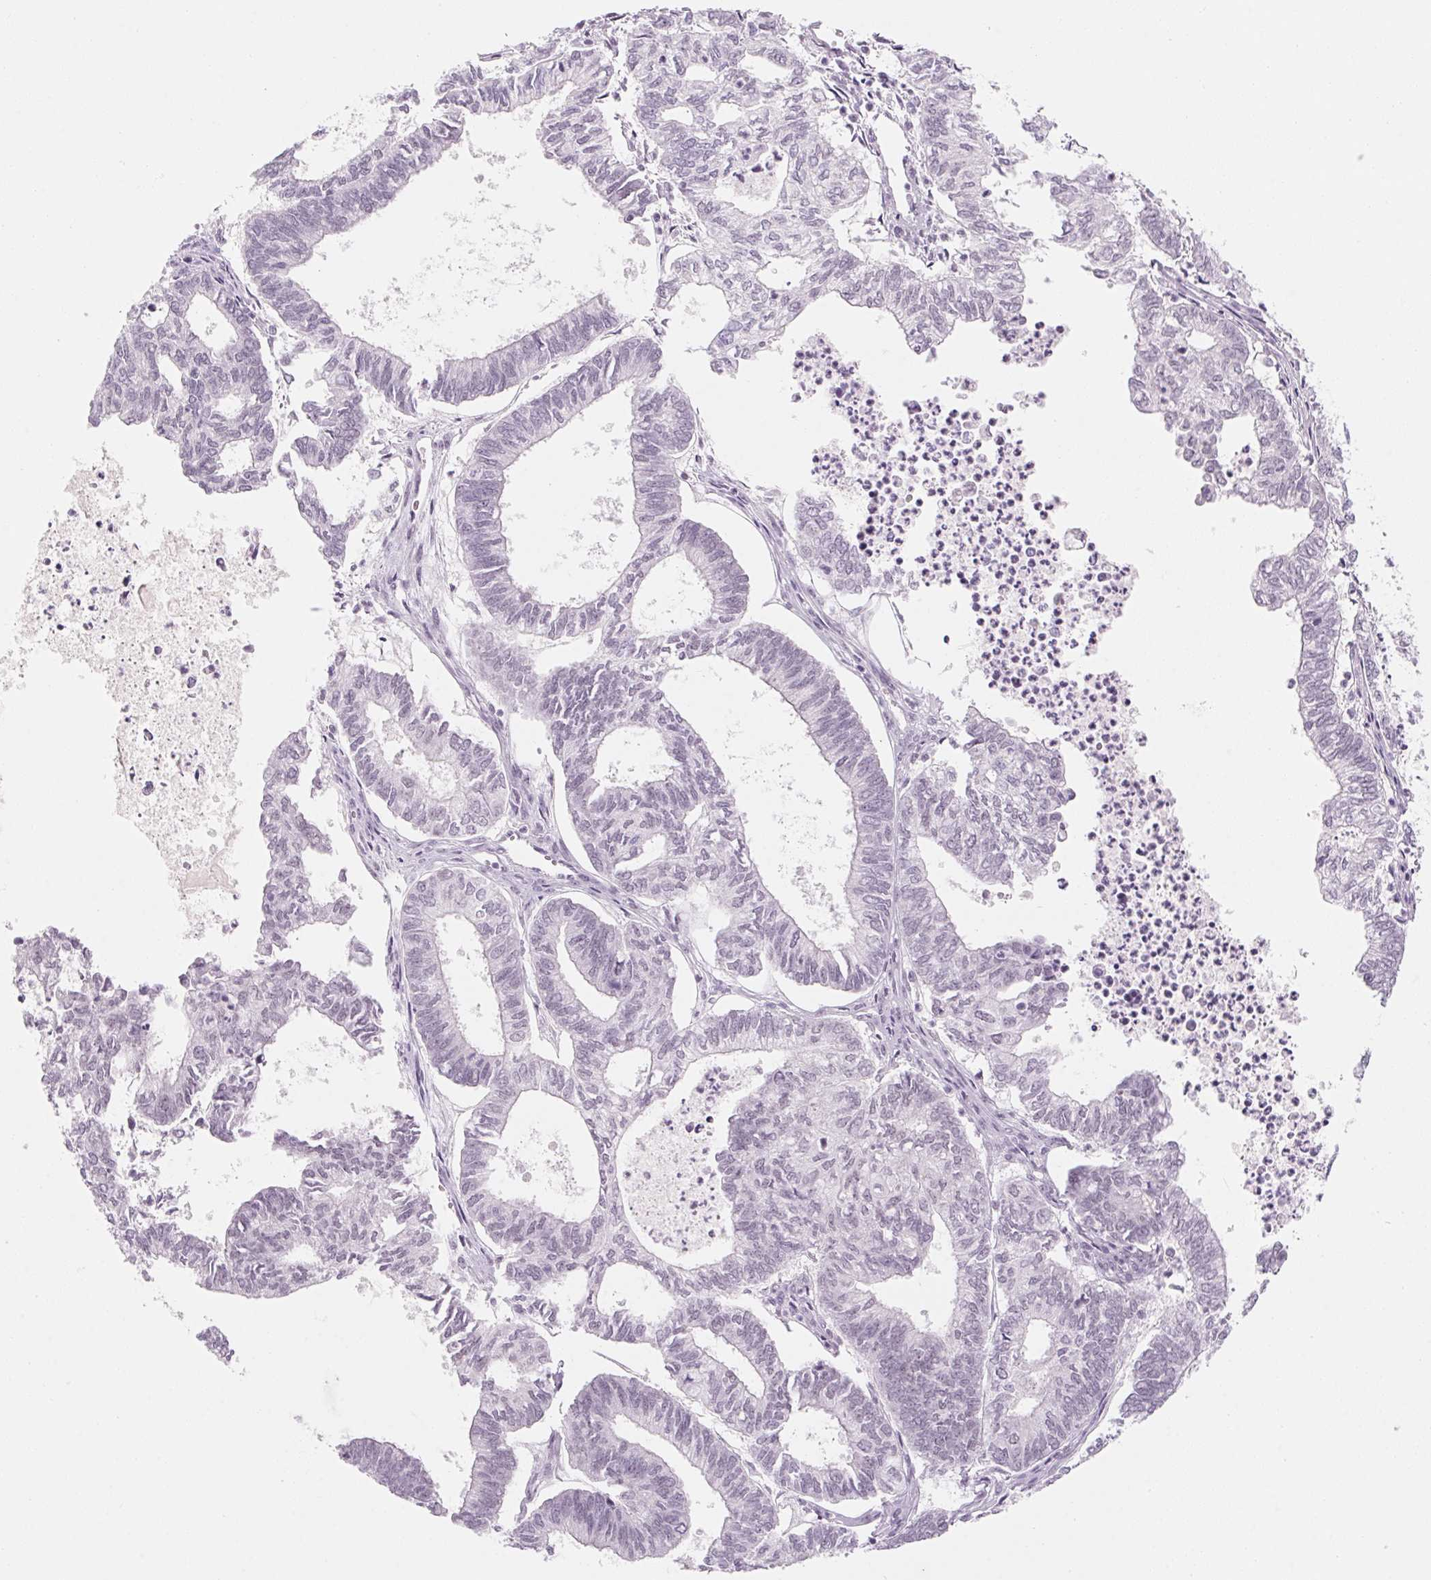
{"staining": {"intensity": "negative", "quantity": "none", "location": "none"}, "tissue": "ovarian cancer", "cell_type": "Tumor cells", "image_type": "cancer", "snomed": [{"axis": "morphology", "description": "Carcinoma, endometroid"}, {"axis": "topography", "description": "Ovary"}], "caption": "Tumor cells are negative for brown protein staining in ovarian endometroid carcinoma.", "gene": "ZIC4", "patient": {"sex": "female", "age": 64}}